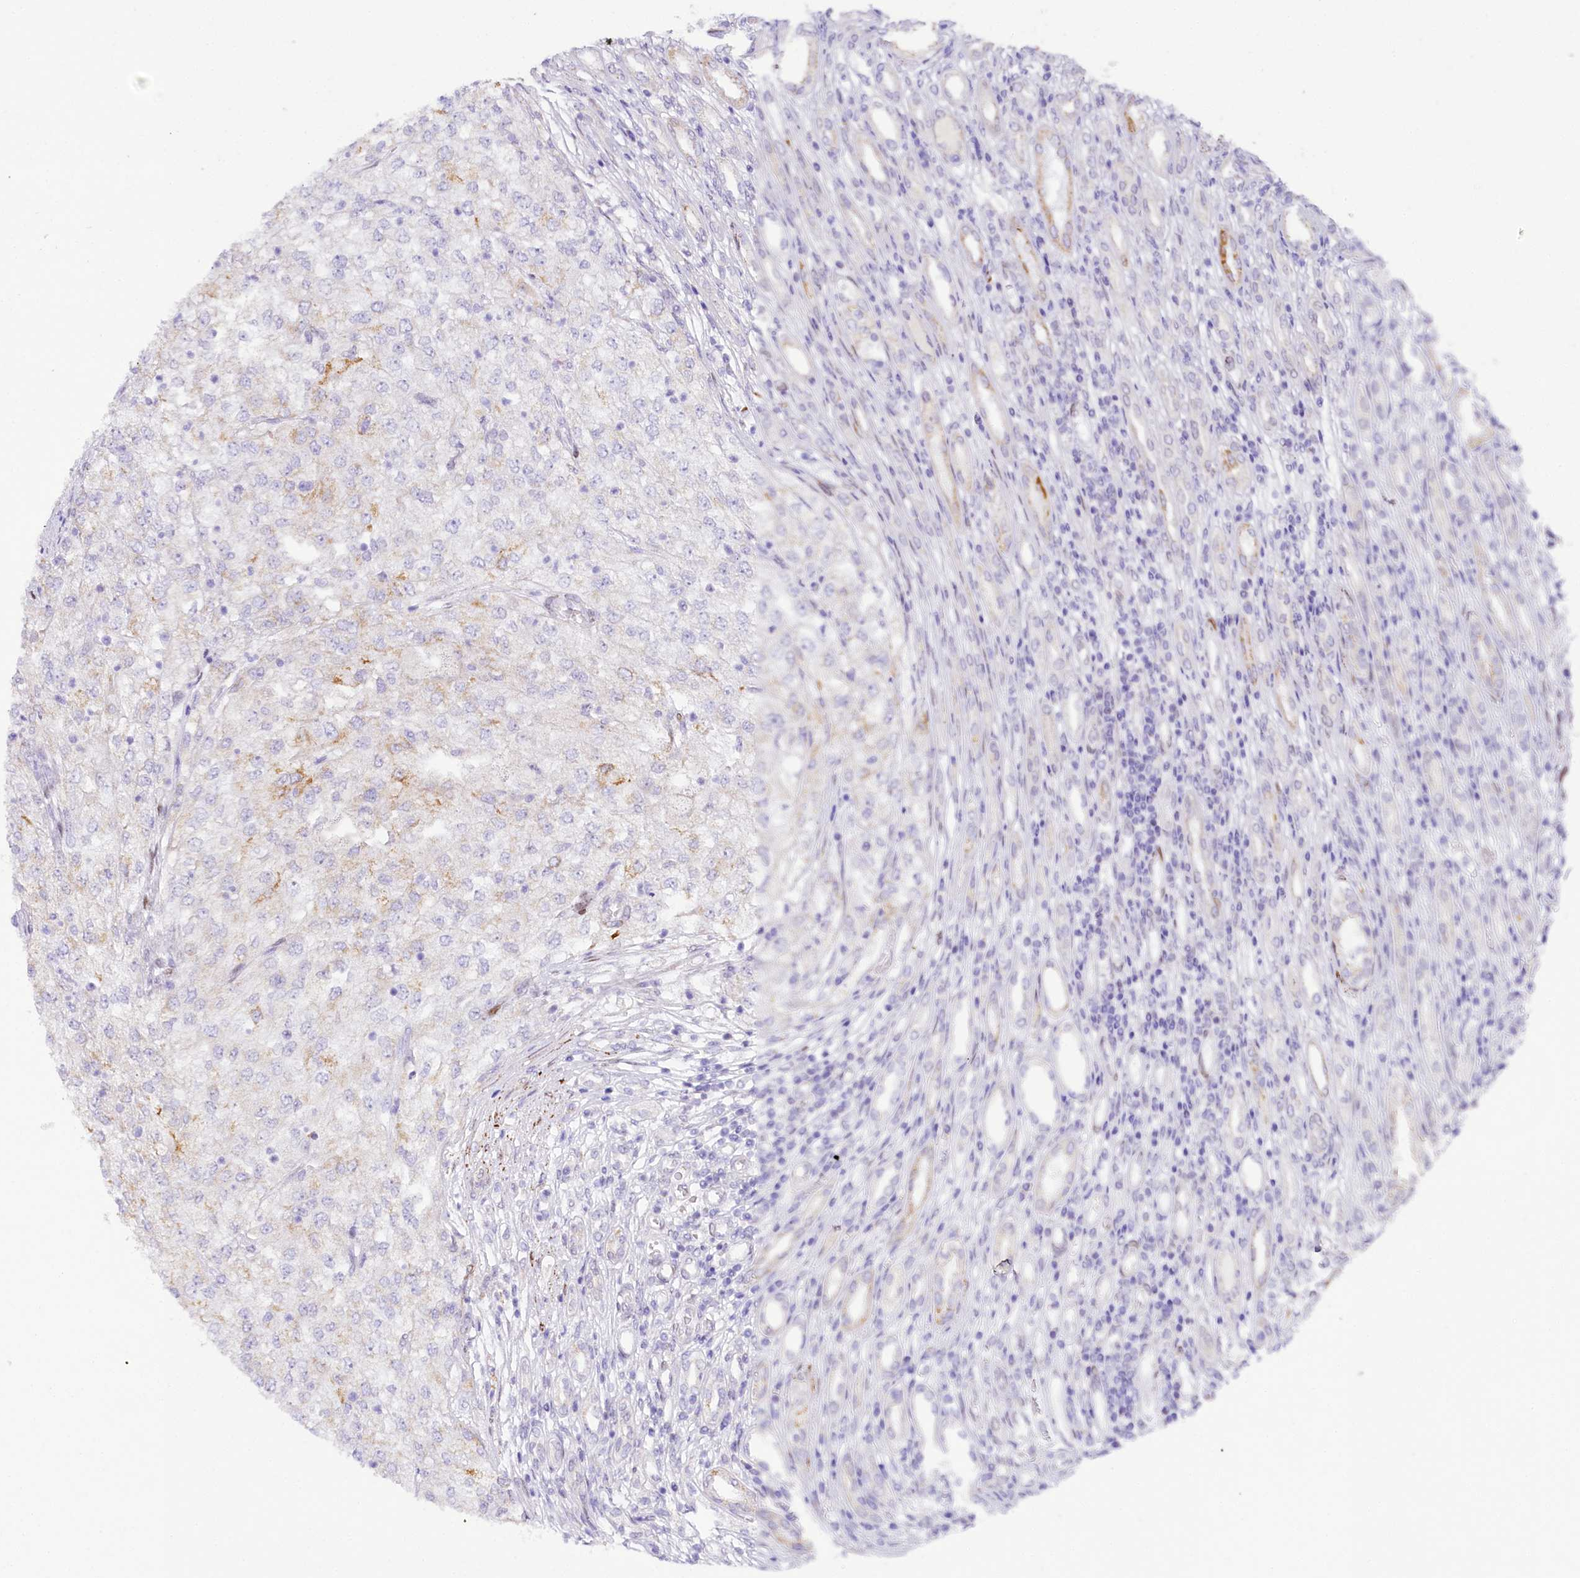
{"staining": {"intensity": "weak", "quantity": "<25%", "location": "cytoplasmic/membranous"}, "tissue": "renal cancer", "cell_type": "Tumor cells", "image_type": "cancer", "snomed": [{"axis": "morphology", "description": "Adenocarcinoma, NOS"}, {"axis": "topography", "description": "Kidney"}], "caption": "Human renal cancer stained for a protein using IHC demonstrates no positivity in tumor cells.", "gene": "PPIP5K2", "patient": {"sex": "female", "age": 54}}